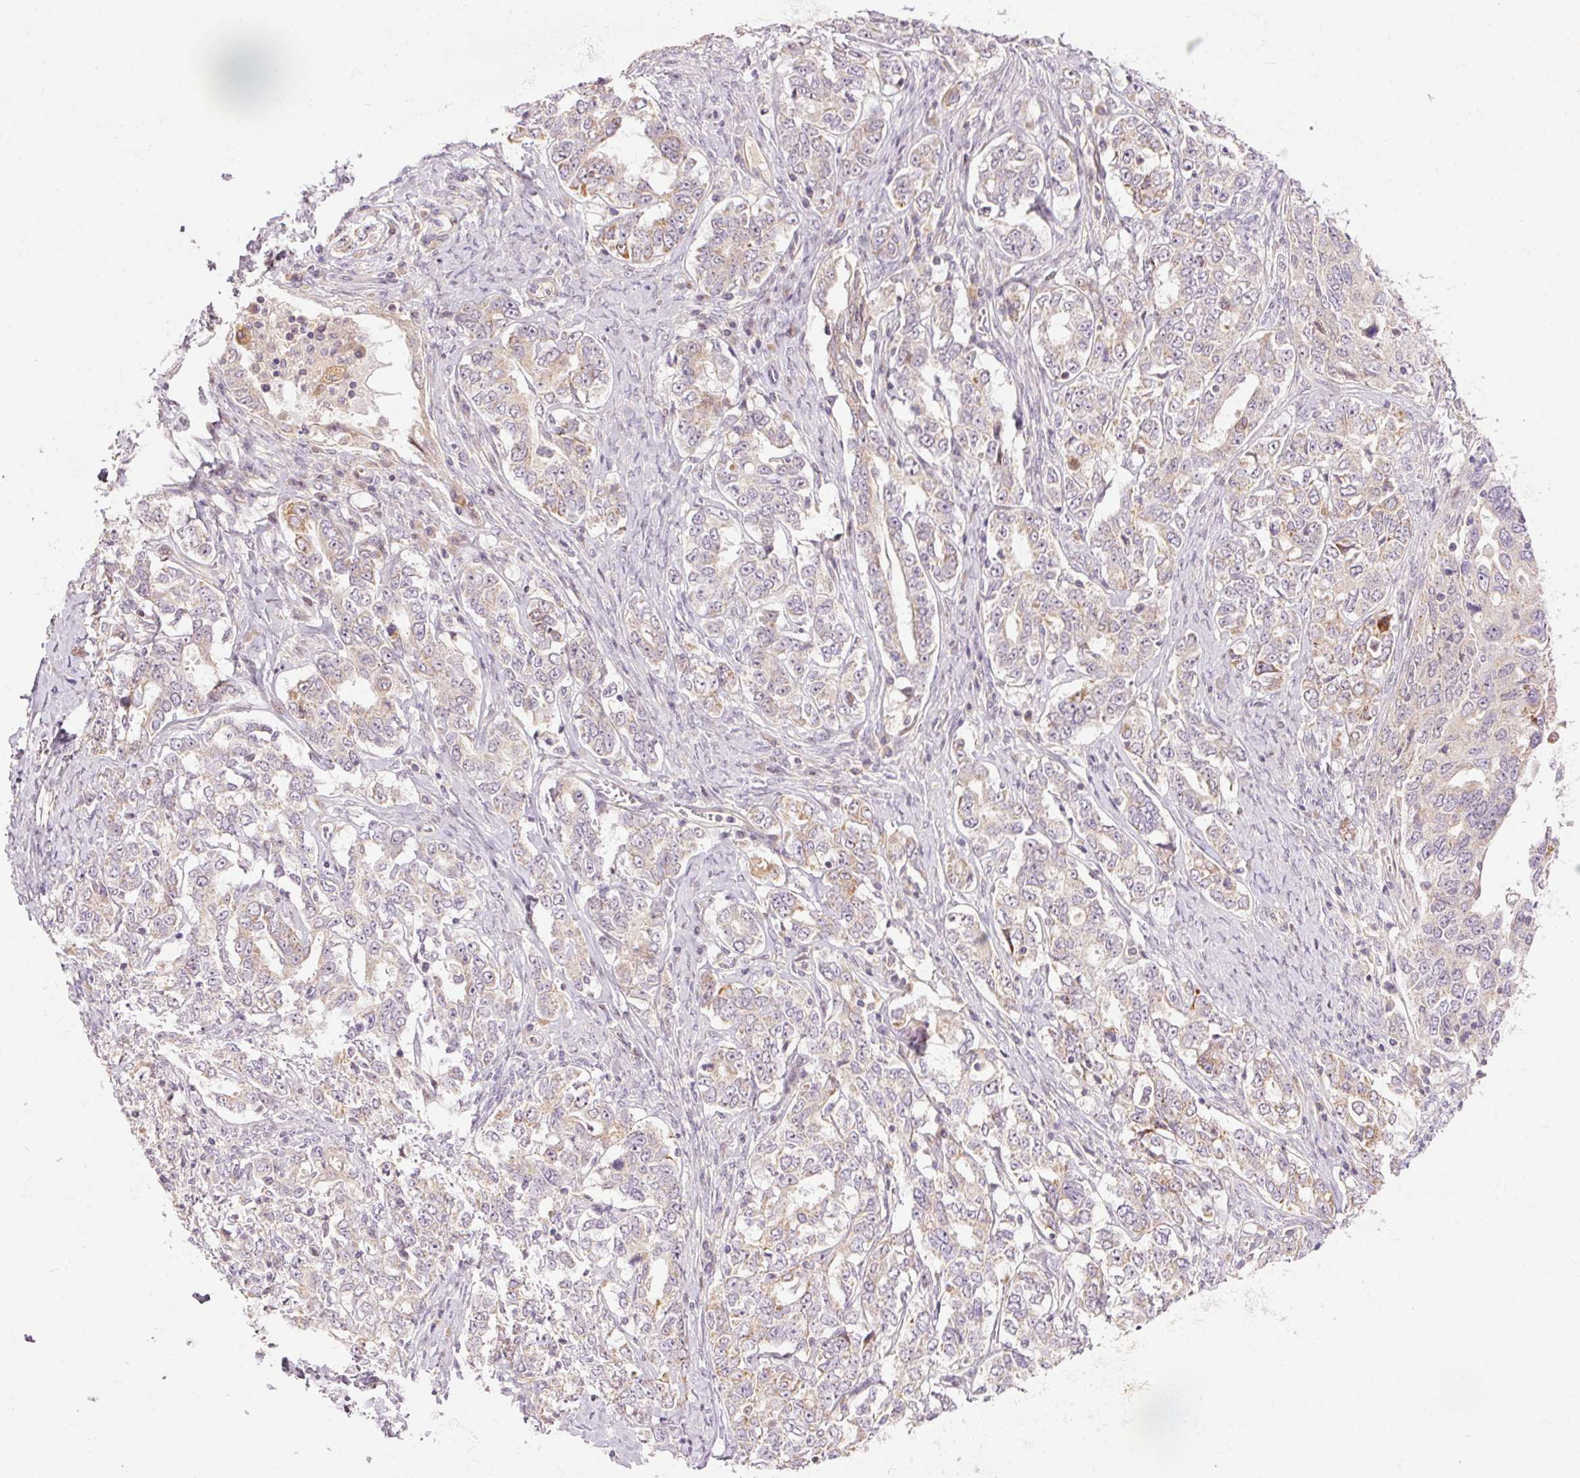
{"staining": {"intensity": "weak", "quantity": "25%-75%", "location": "cytoplasmic/membranous"}, "tissue": "ovarian cancer", "cell_type": "Tumor cells", "image_type": "cancer", "snomed": [{"axis": "morphology", "description": "Carcinoma, endometroid"}, {"axis": "topography", "description": "Ovary"}], "caption": "Immunohistochemistry (IHC) of human ovarian endometroid carcinoma reveals low levels of weak cytoplasmic/membranous positivity in approximately 25%-75% of tumor cells.", "gene": "SLC29A3", "patient": {"sex": "female", "age": 62}}